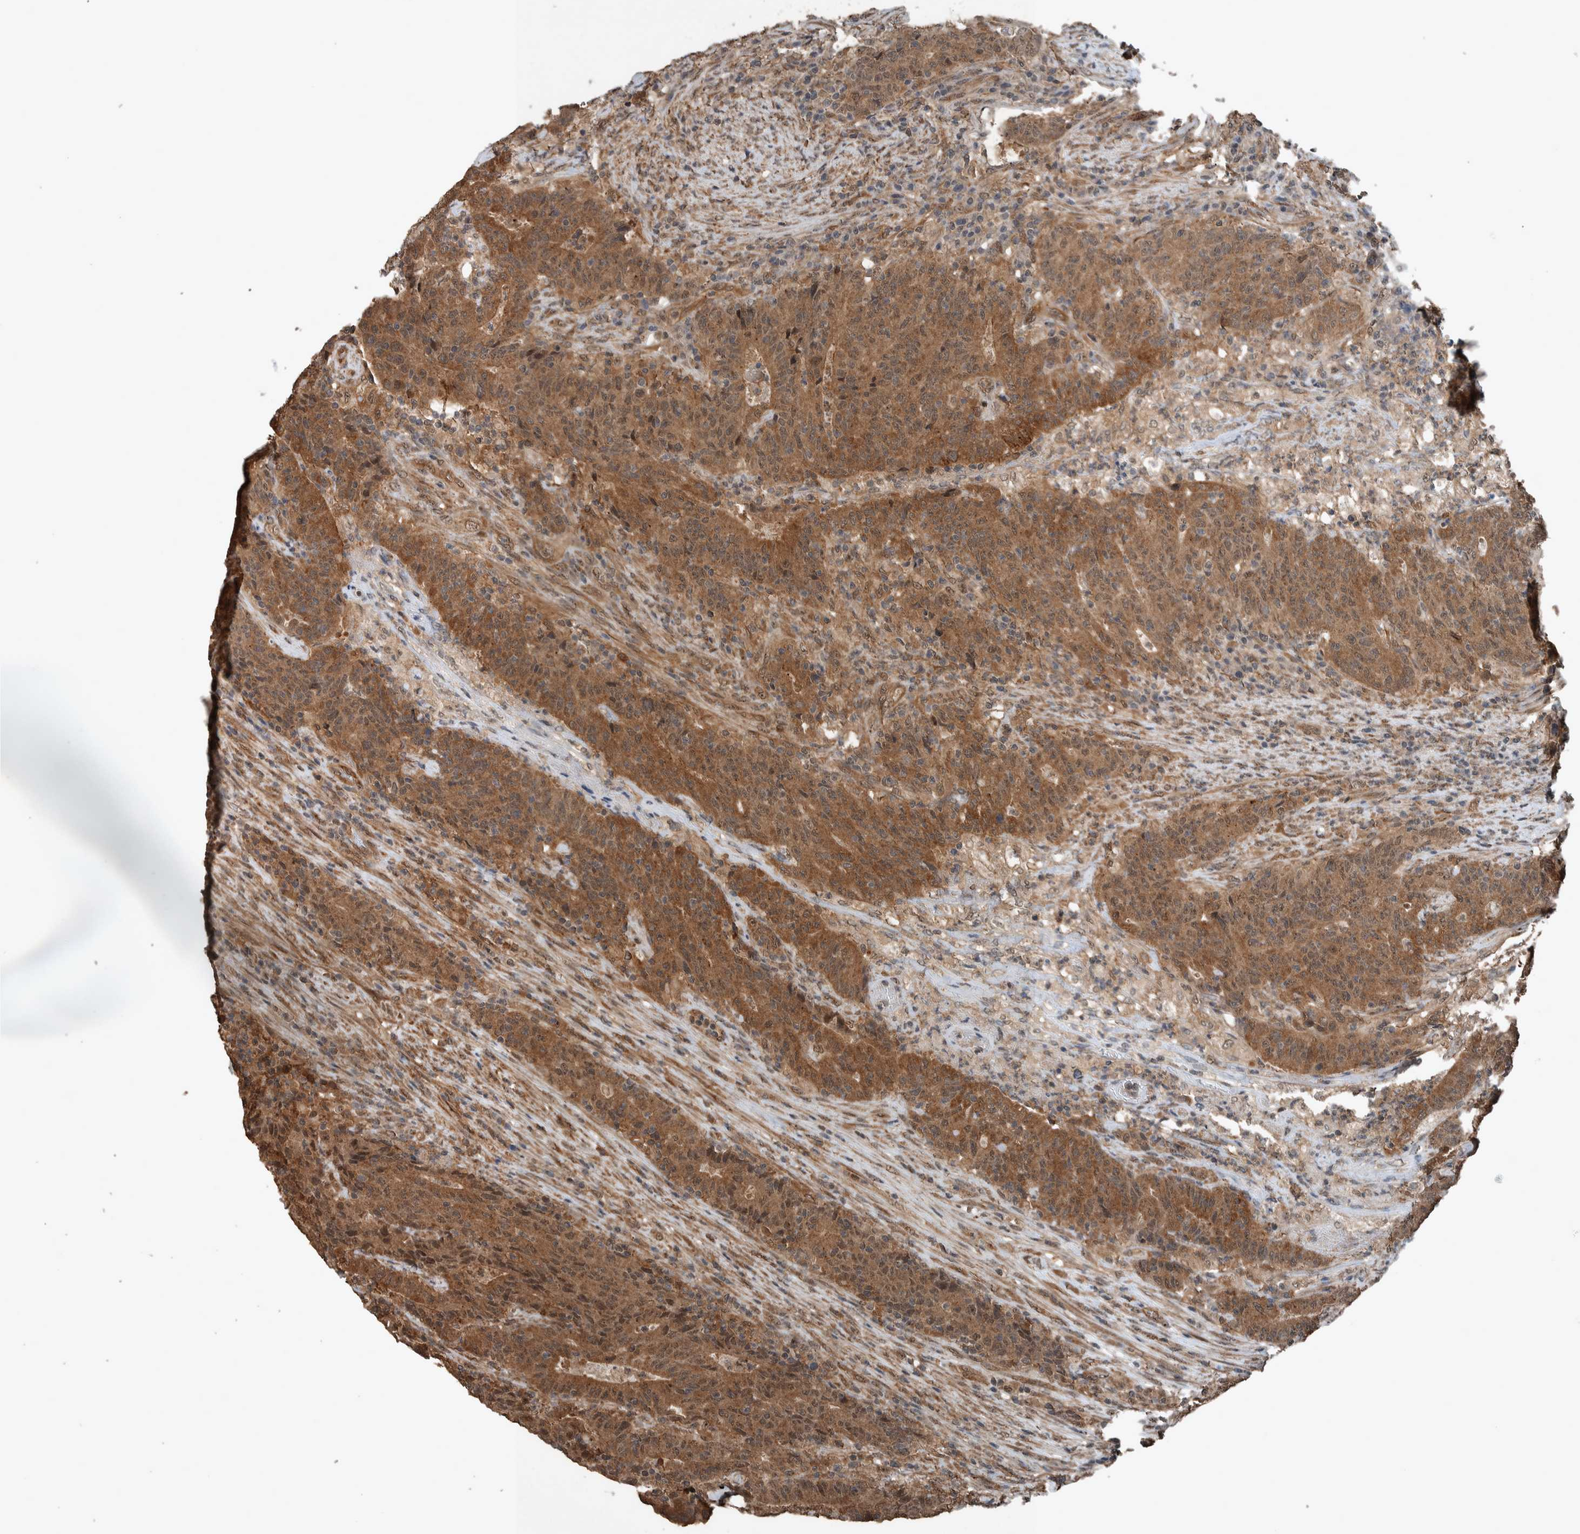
{"staining": {"intensity": "moderate", "quantity": ">75%", "location": "cytoplasmic/membranous,nuclear"}, "tissue": "colorectal cancer", "cell_type": "Tumor cells", "image_type": "cancer", "snomed": [{"axis": "morphology", "description": "Normal tissue, NOS"}, {"axis": "morphology", "description": "Adenocarcinoma, NOS"}, {"axis": "topography", "description": "Colon"}], "caption": "Protein staining of colorectal cancer tissue displays moderate cytoplasmic/membranous and nuclear positivity in about >75% of tumor cells.", "gene": "MYO1E", "patient": {"sex": "female", "age": 75}}